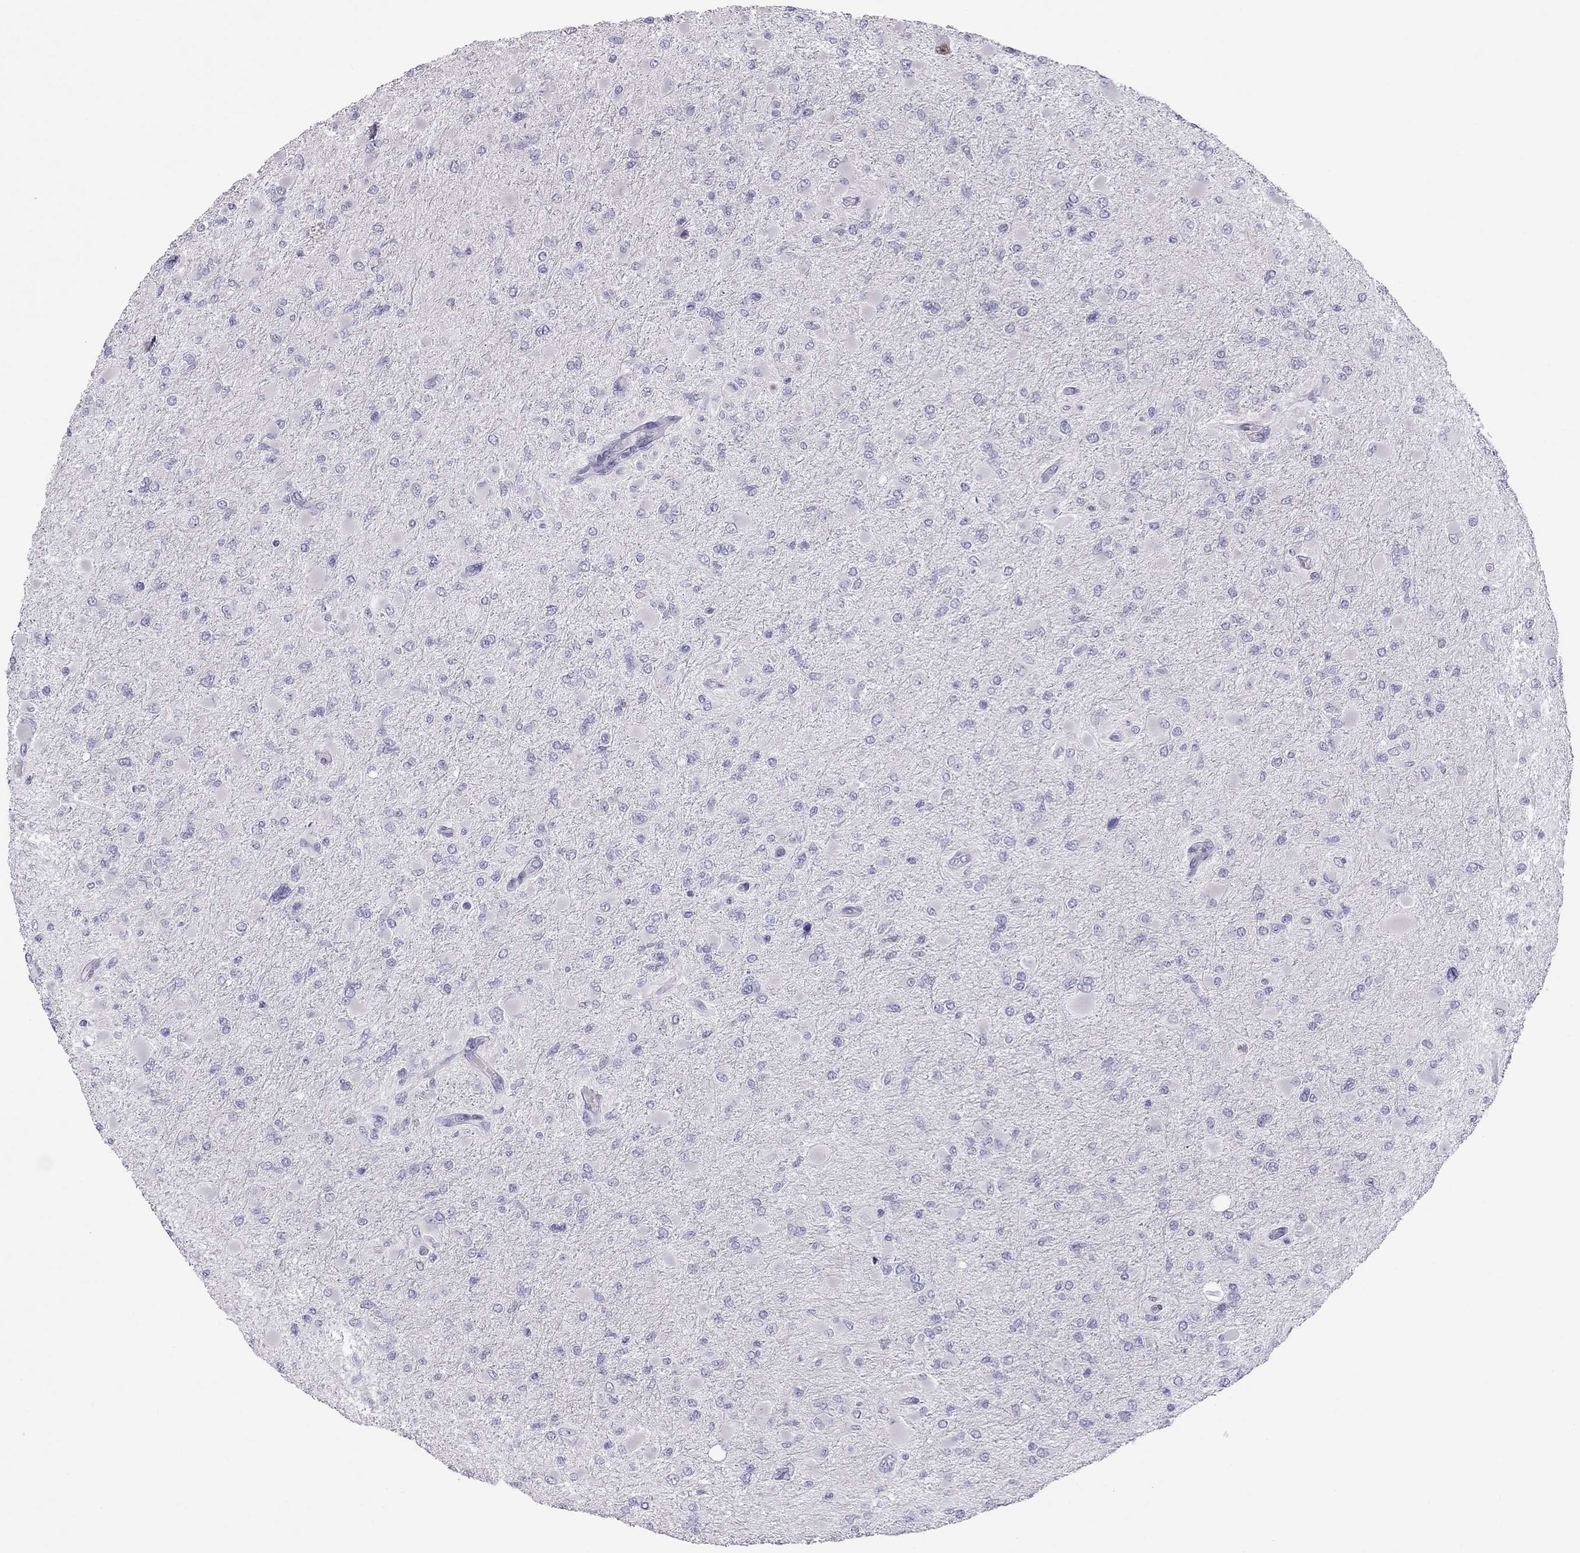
{"staining": {"intensity": "negative", "quantity": "none", "location": "none"}, "tissue": "glioma", "cell_type": "Tumor cells", "image_type": "cancer", "snomed": [{"axis": "morphology", "description": "Glioma, malignant, High grade"}, {"axis": "topography", "description": "Cerebral cortex"}], "caption": "Protein analysis of malignant glioma (high-grade) demonstrates no significant expression in tumor cells.", "gene": "TEX14", "patient": {"sex": "female", "age": 36}}